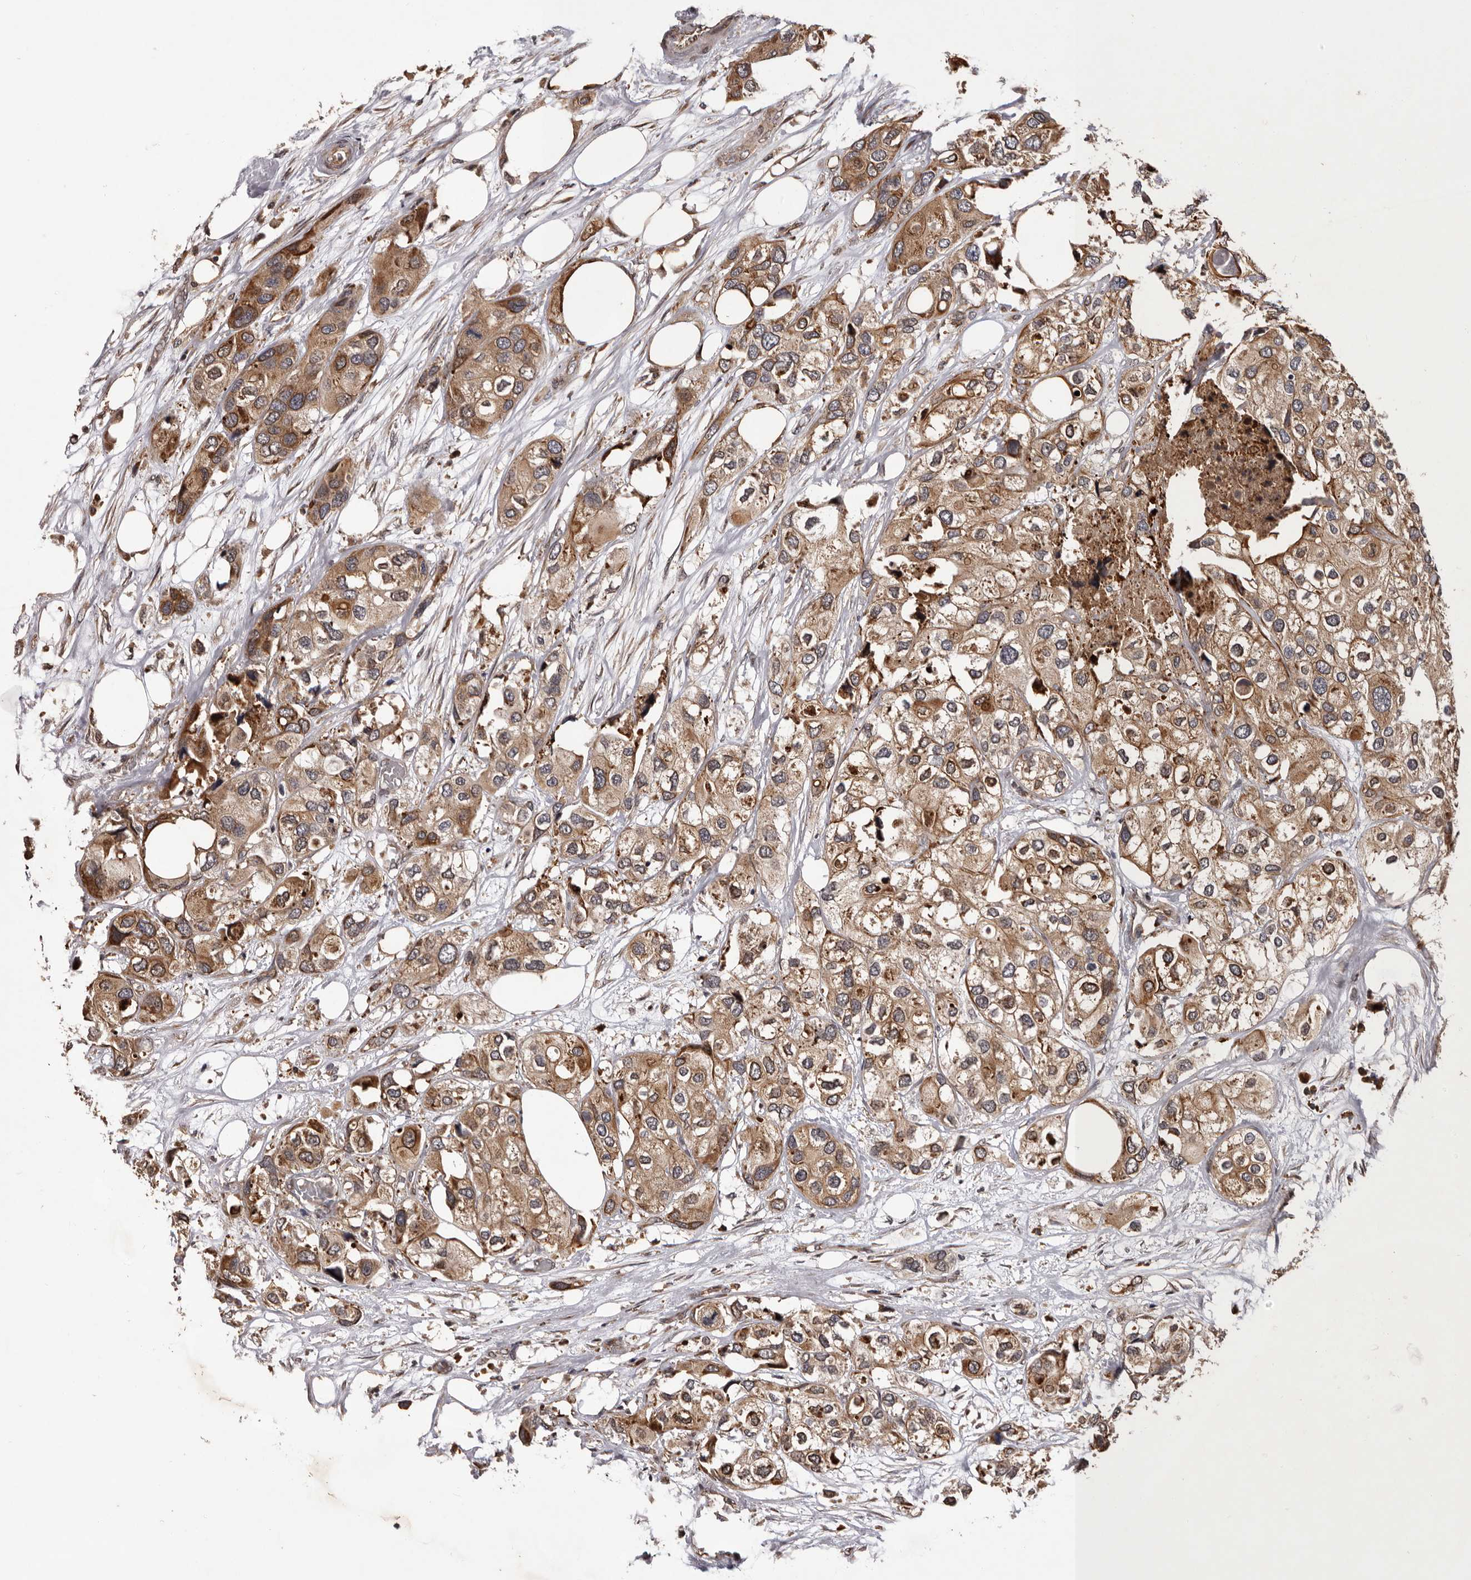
{"staining": {"intensity": "moderate", "quantity": ">75%", "location": "cytoplasmic/membranous"}, "tissue": "urothelial cancer", "cell_type": "Tumor cells", "image_type": "cancer", "snomed": [{"axis": "morphology", "description": "Urothelial carcinoma, High grade"}, {"axis": "topography", "description": "Urinary bladder"}], "caption": "The histopathology image shows staining of high-grade urothelial carcinoma, revealing moderate cytoplasmic/membranous protein positivity (brown color) within tumor cells.", "gene": "GADD45B", "patient": {"sex": "male", "age": 64}}